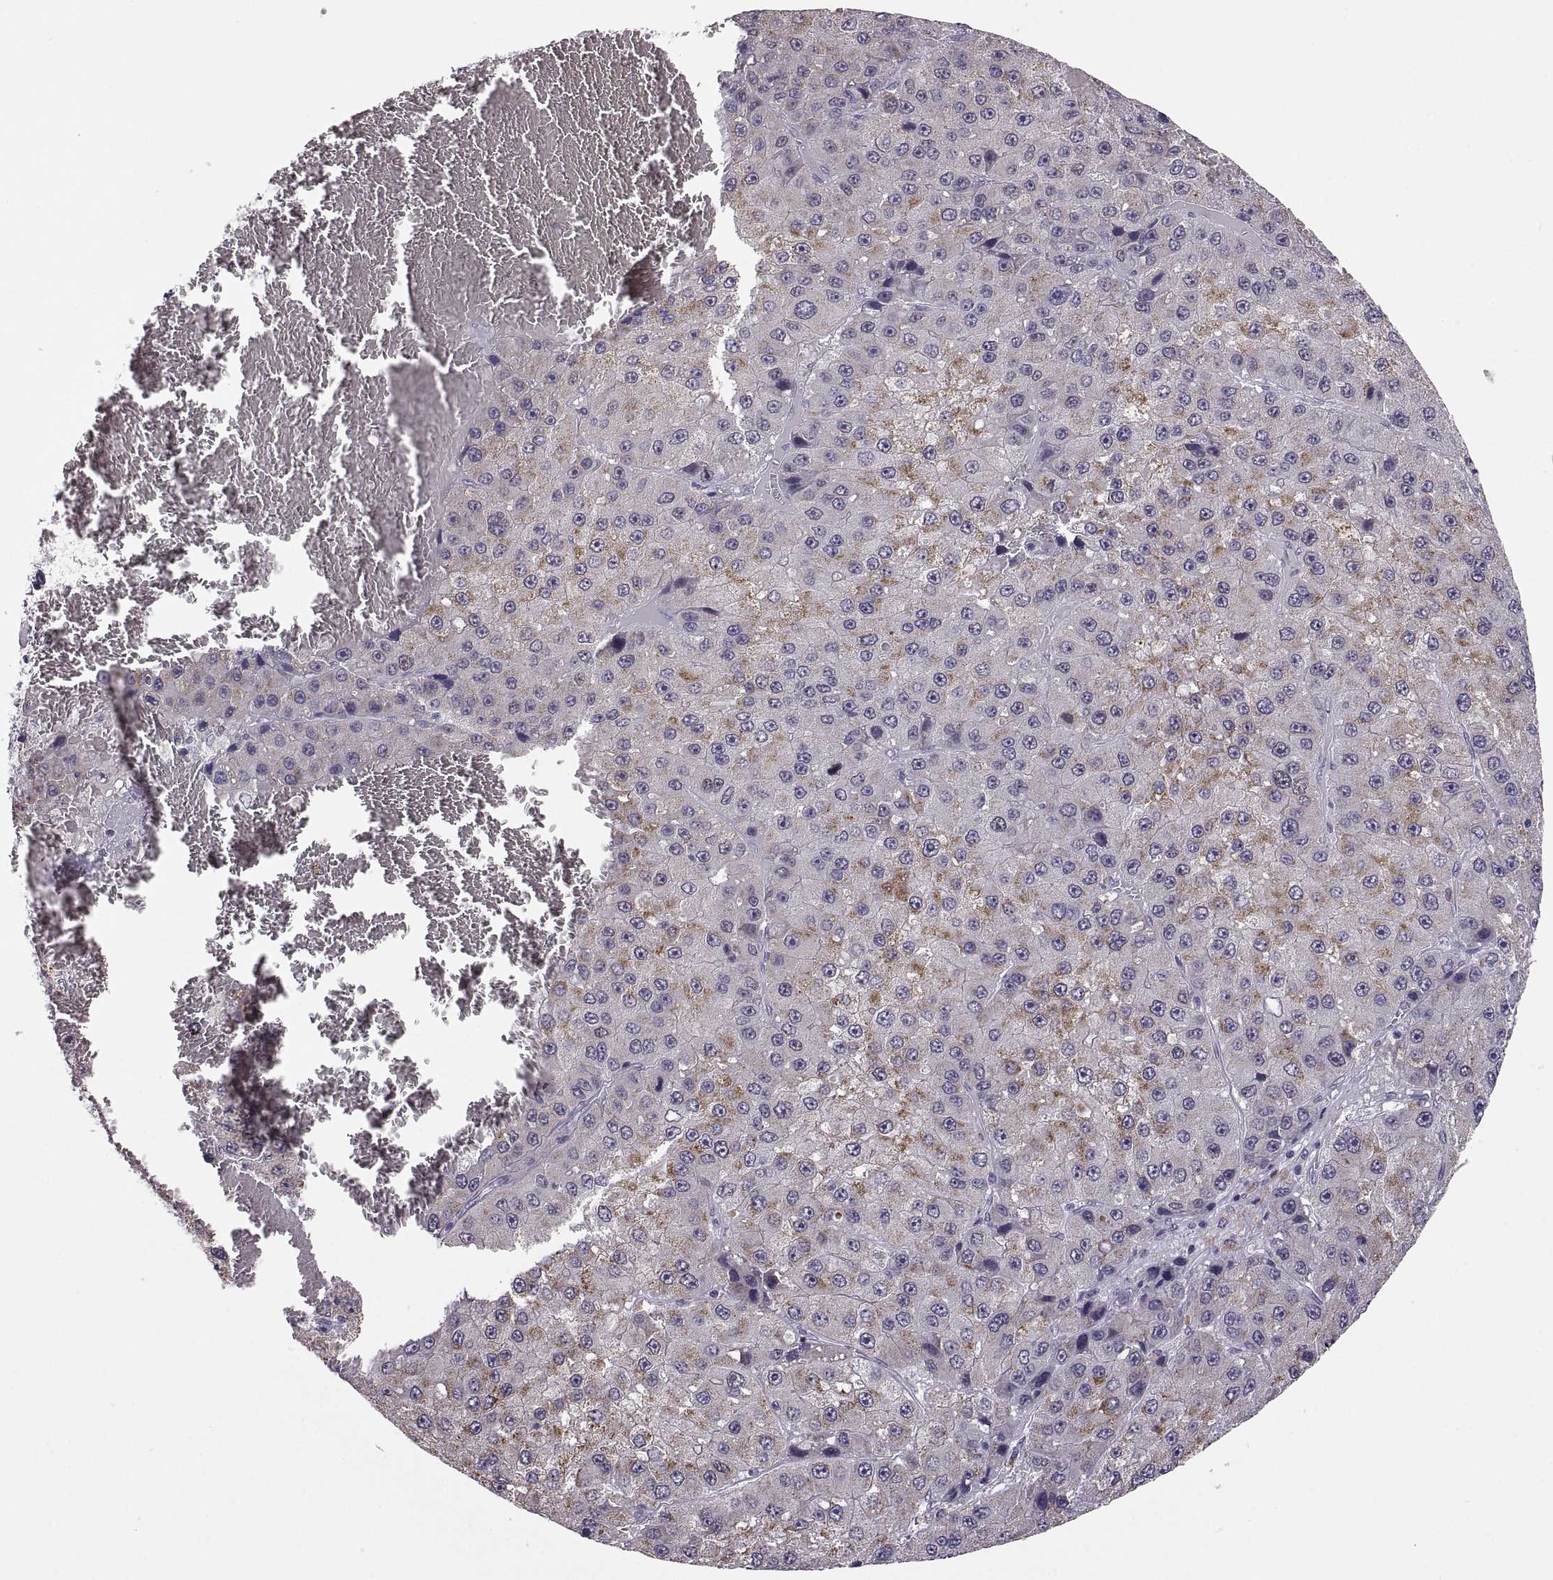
{"staining": {"intensity": "weak", "quantity": "25%-75%", "location": "cytoplasmic/membranous"}, "tissue": "liver cancer", "cell_type": "Tumor cells", "image_type": "cancer", "snomed": [{"axis": "morphology", "description": "Carcinoma, Hepatocellular, NOS"}, {"axis": "topography", "description": "Liver"}], "caption": "Weak cytoplasmic/membranous positivity for a protein is identified in approximately 25%-75% of tumor cells of hepatocellular carcinoma (liver) using immunohistochemistry (IHC).", "gene": "MAGEB18", "patient": {"sex": "female", "age": 73}}